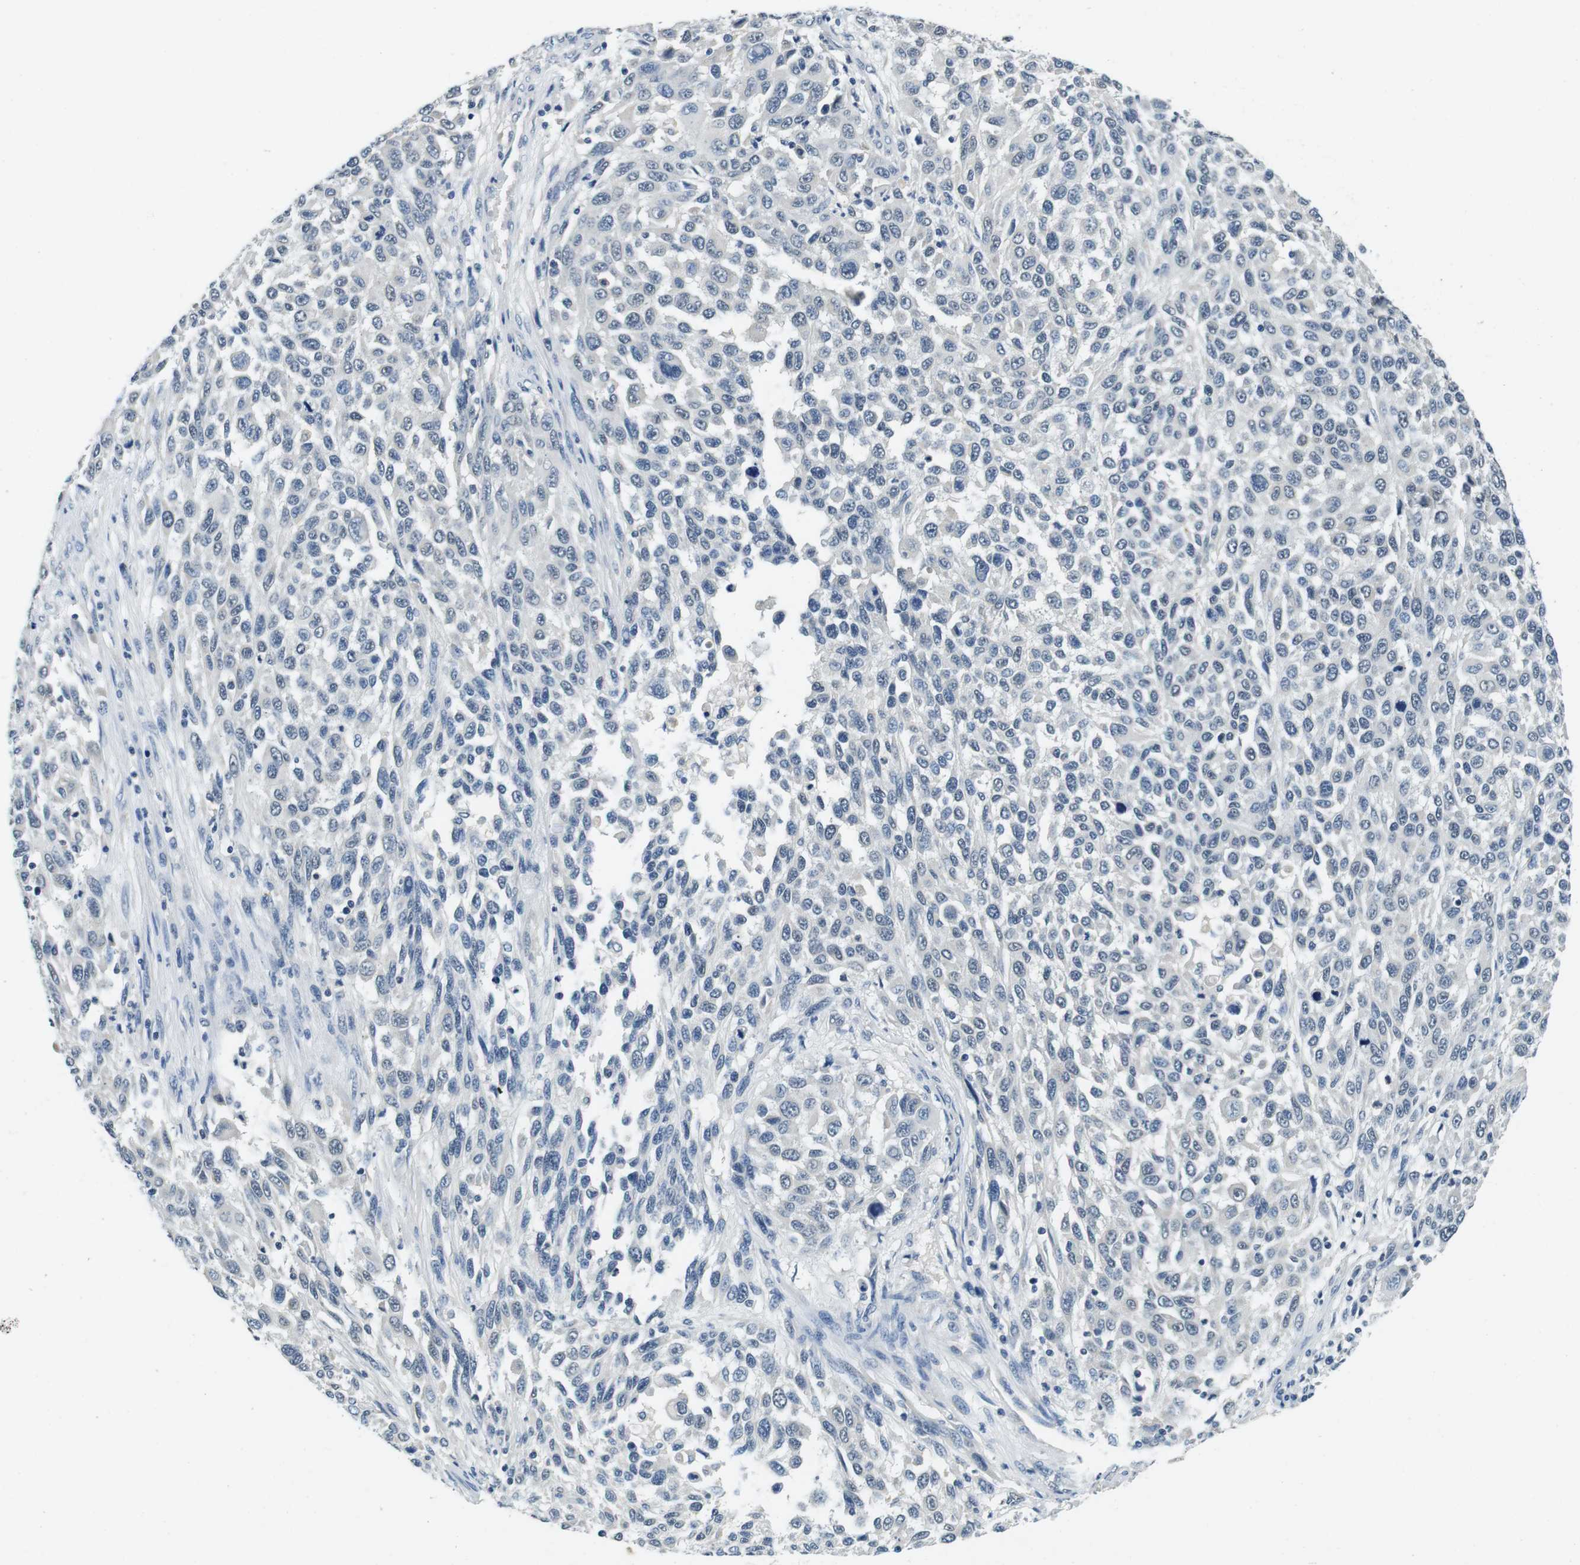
{"staining": {"intensity": "negative", "quantity": "none", "location": "none"}, "tissue": "melanoma", "cell_type": "Tumor cells", "image_type": "cancer", "snomed": [{"axis": "morphology", "description": "Malignant melanoma, Metastatic site"}, {"axis": "topography", "description": "Lymph node"}], "caption": "A micrograph of human melanoma is negative for staining in tumor cells. Nuclei are stained in blue.", "gene": "DTNA", "patient": {"sex": "male", "age": 61}}